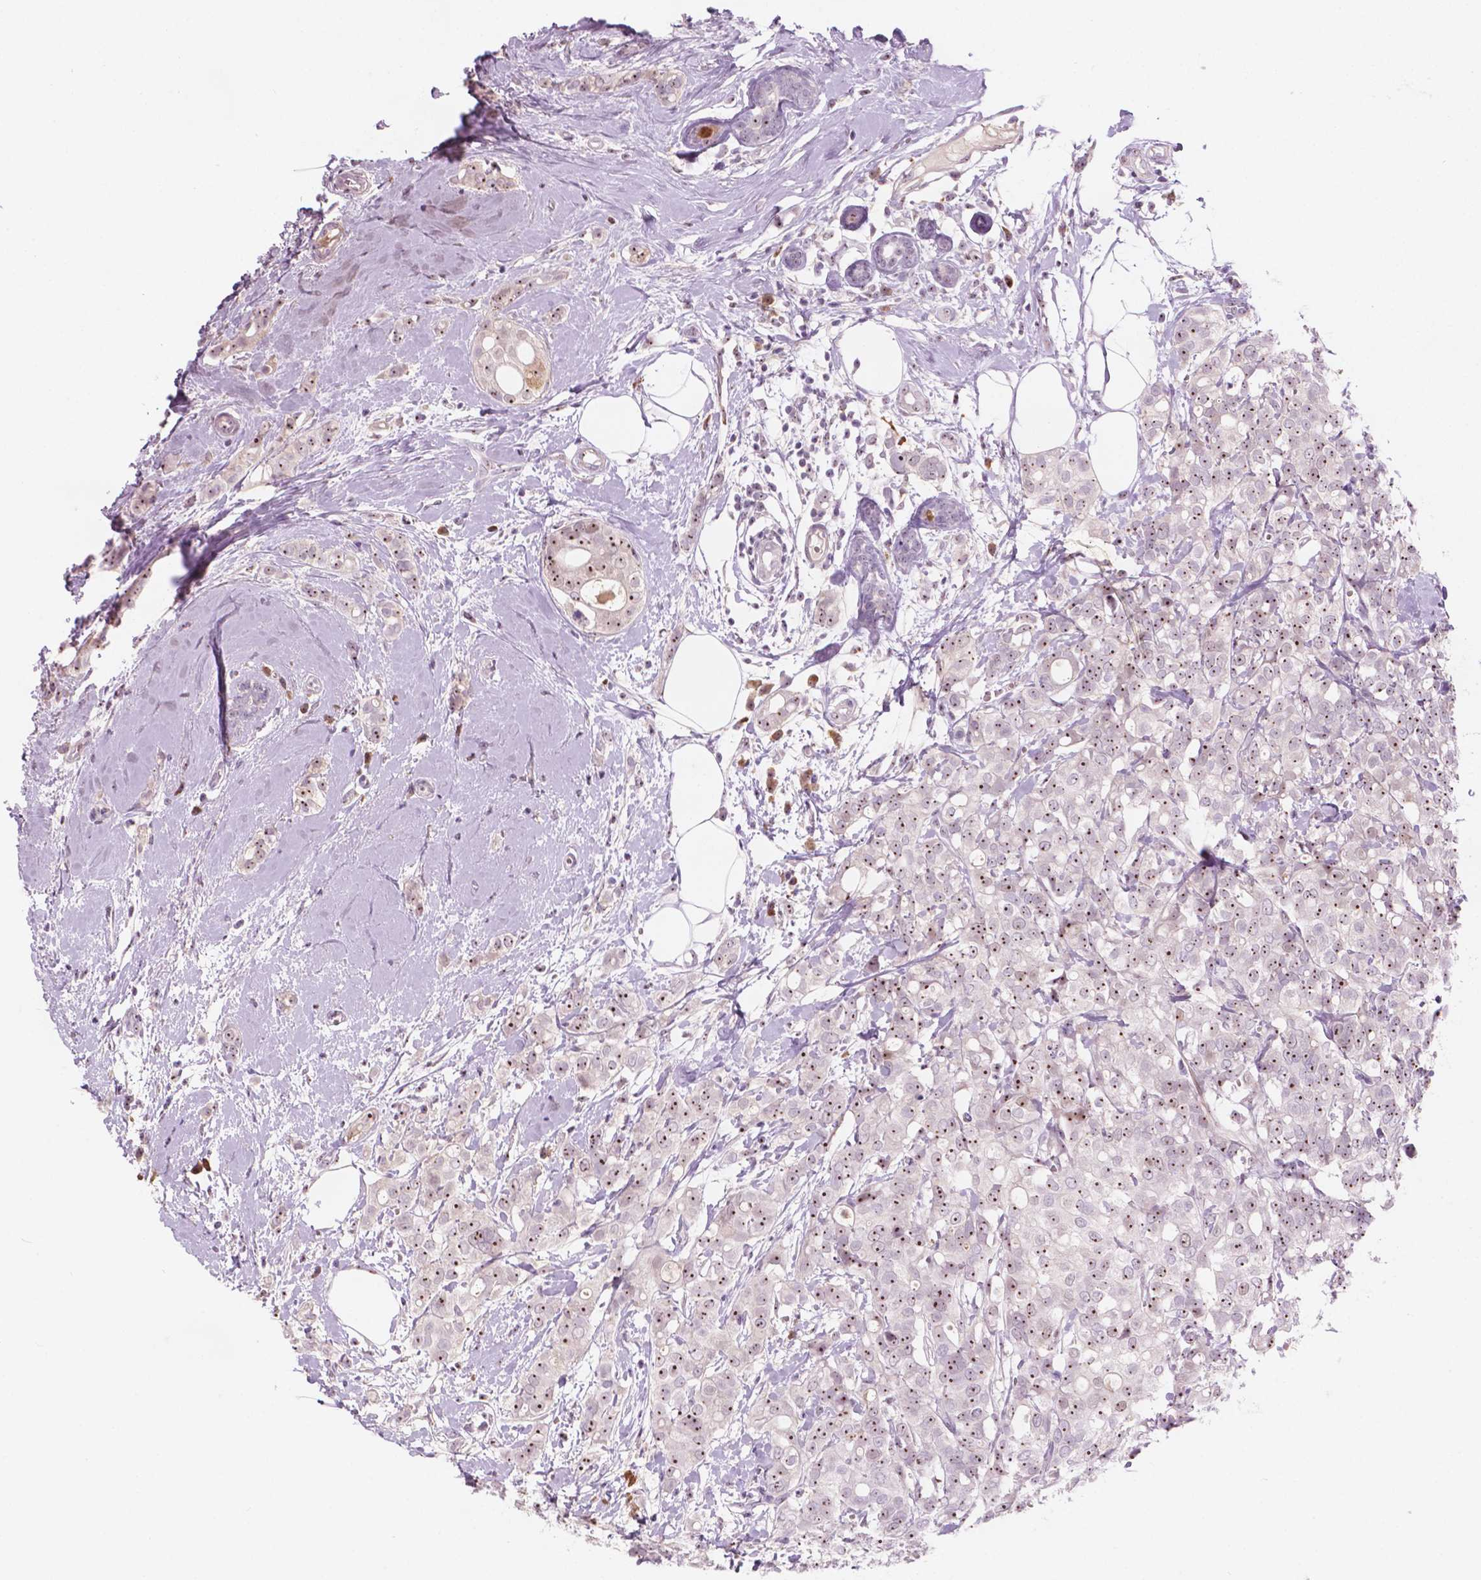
{"staining": {"intensity": "moderate", "quantity": "25%-75%", "location": "nuclear"}, "tissue": "breast cancer", "cell_type": "Tumor cells", "image_type": "cancer", "snomed": [{"axis": "morphology", "description": "Duct carcinoma"}, {"axis": "topography", "description": "Breast"}], "caption": "Immunohistochemistry (IHC) (DAB) staining of intraductal carcinoma (breast) exhibits moderate nuclear protein staining in approximately 25%-75% of tumor cells. Using DAB (brown) and hematoxylin (blue) stains, captured at high magnification using brightfield microscopy.", "gene": "ZNF853", "patient": {"sex": "female", "age": 40}}